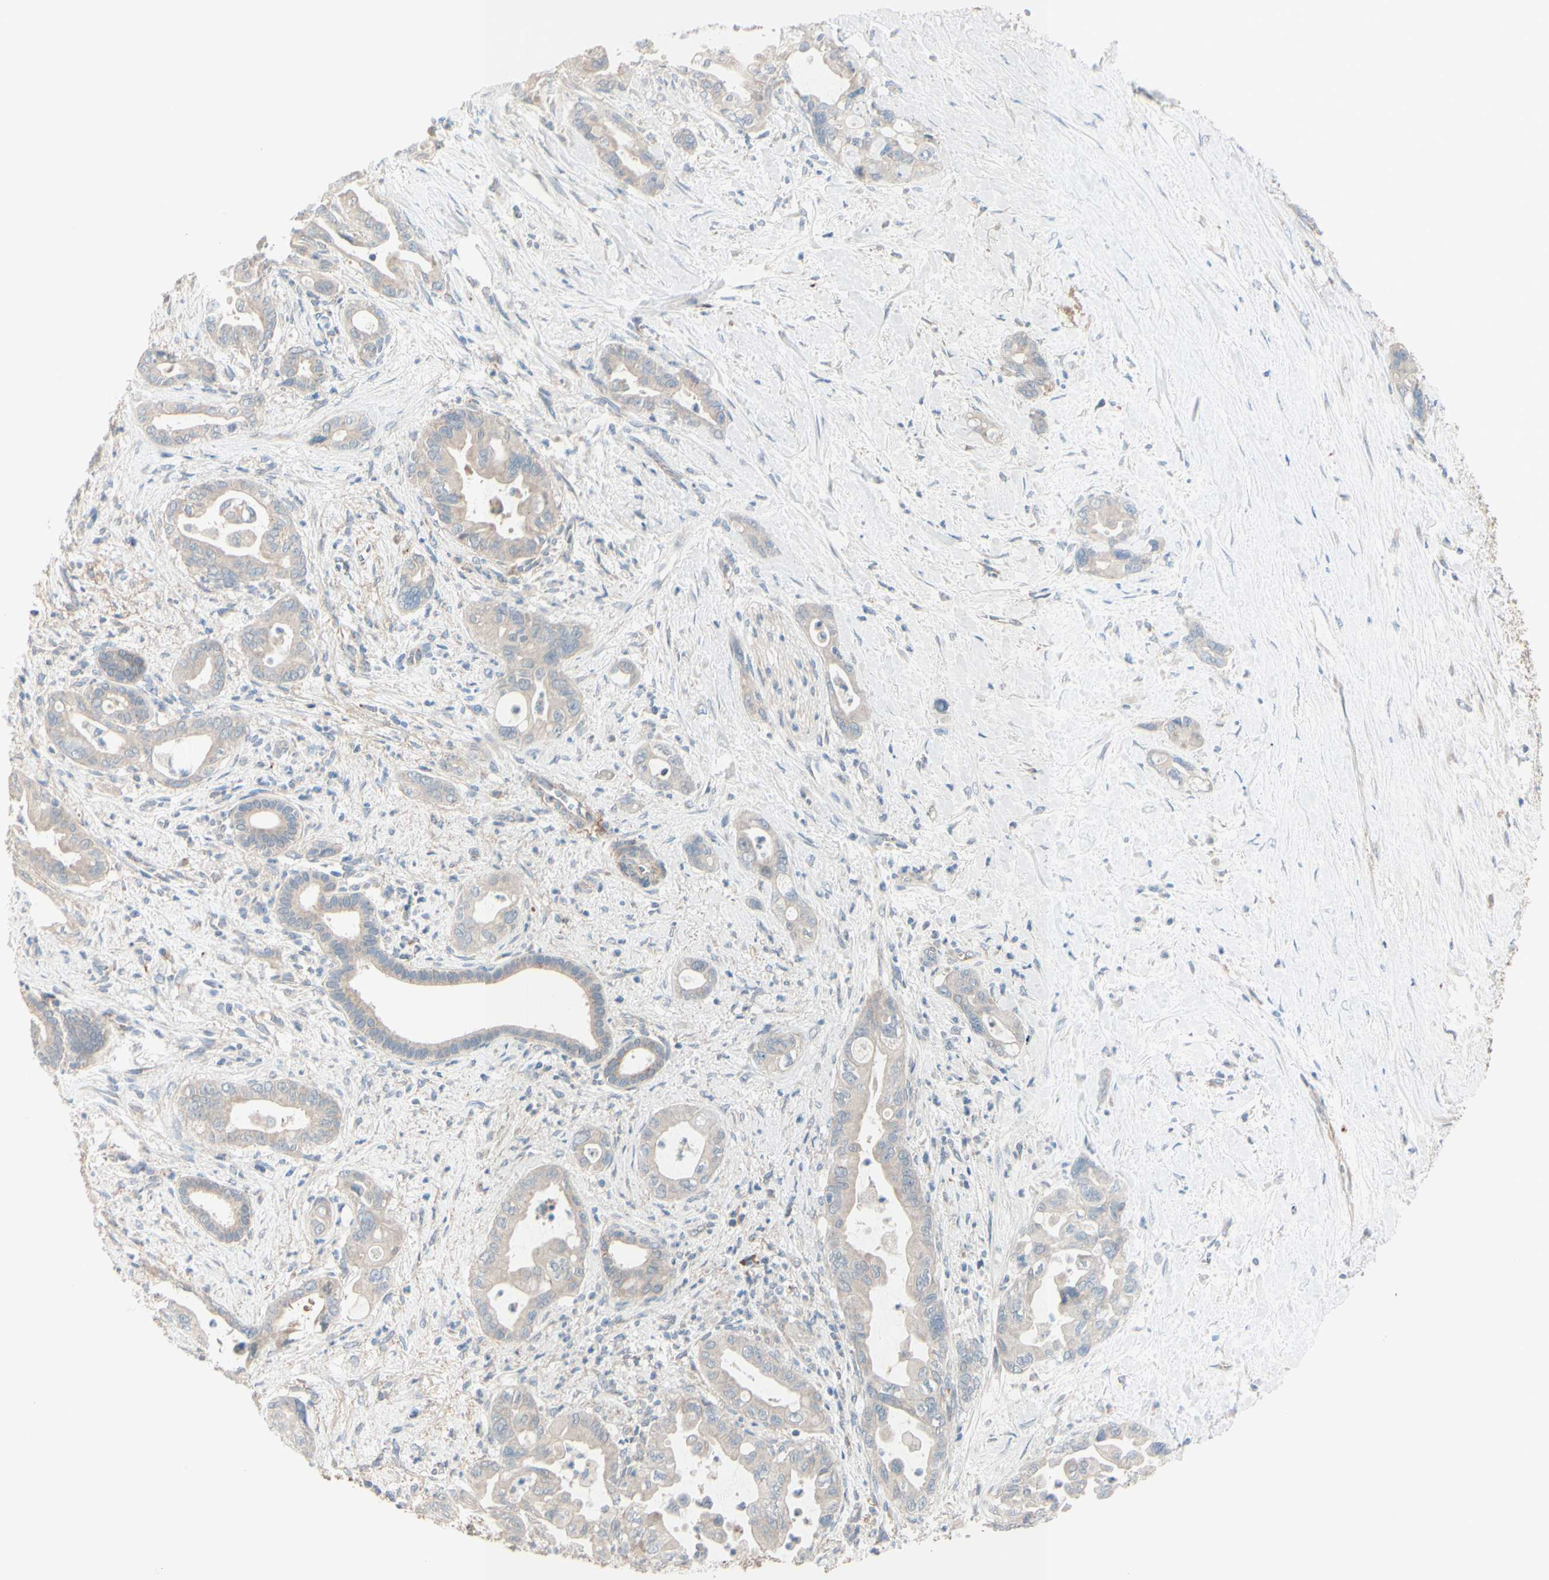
{"staining": {"intensity": "weak", "quantity": ">75%", "location": "cytoplasmic/membranous"}, "tissue": "pancreatic cancer", "cell_type": "Tumor cells", "image_type": "cancer", "snomed": [{"axis": "morphology", "description": "Adenocarcinoma, NOS"}, {"axis": "topography", "description": "Pancreas"}], "caption": "Human pancreatic cancer stained with a protein marker shows weak staining in tumor cells.", "gene": "EPHA3", "patient": {"sex": "male", "age": 70}}